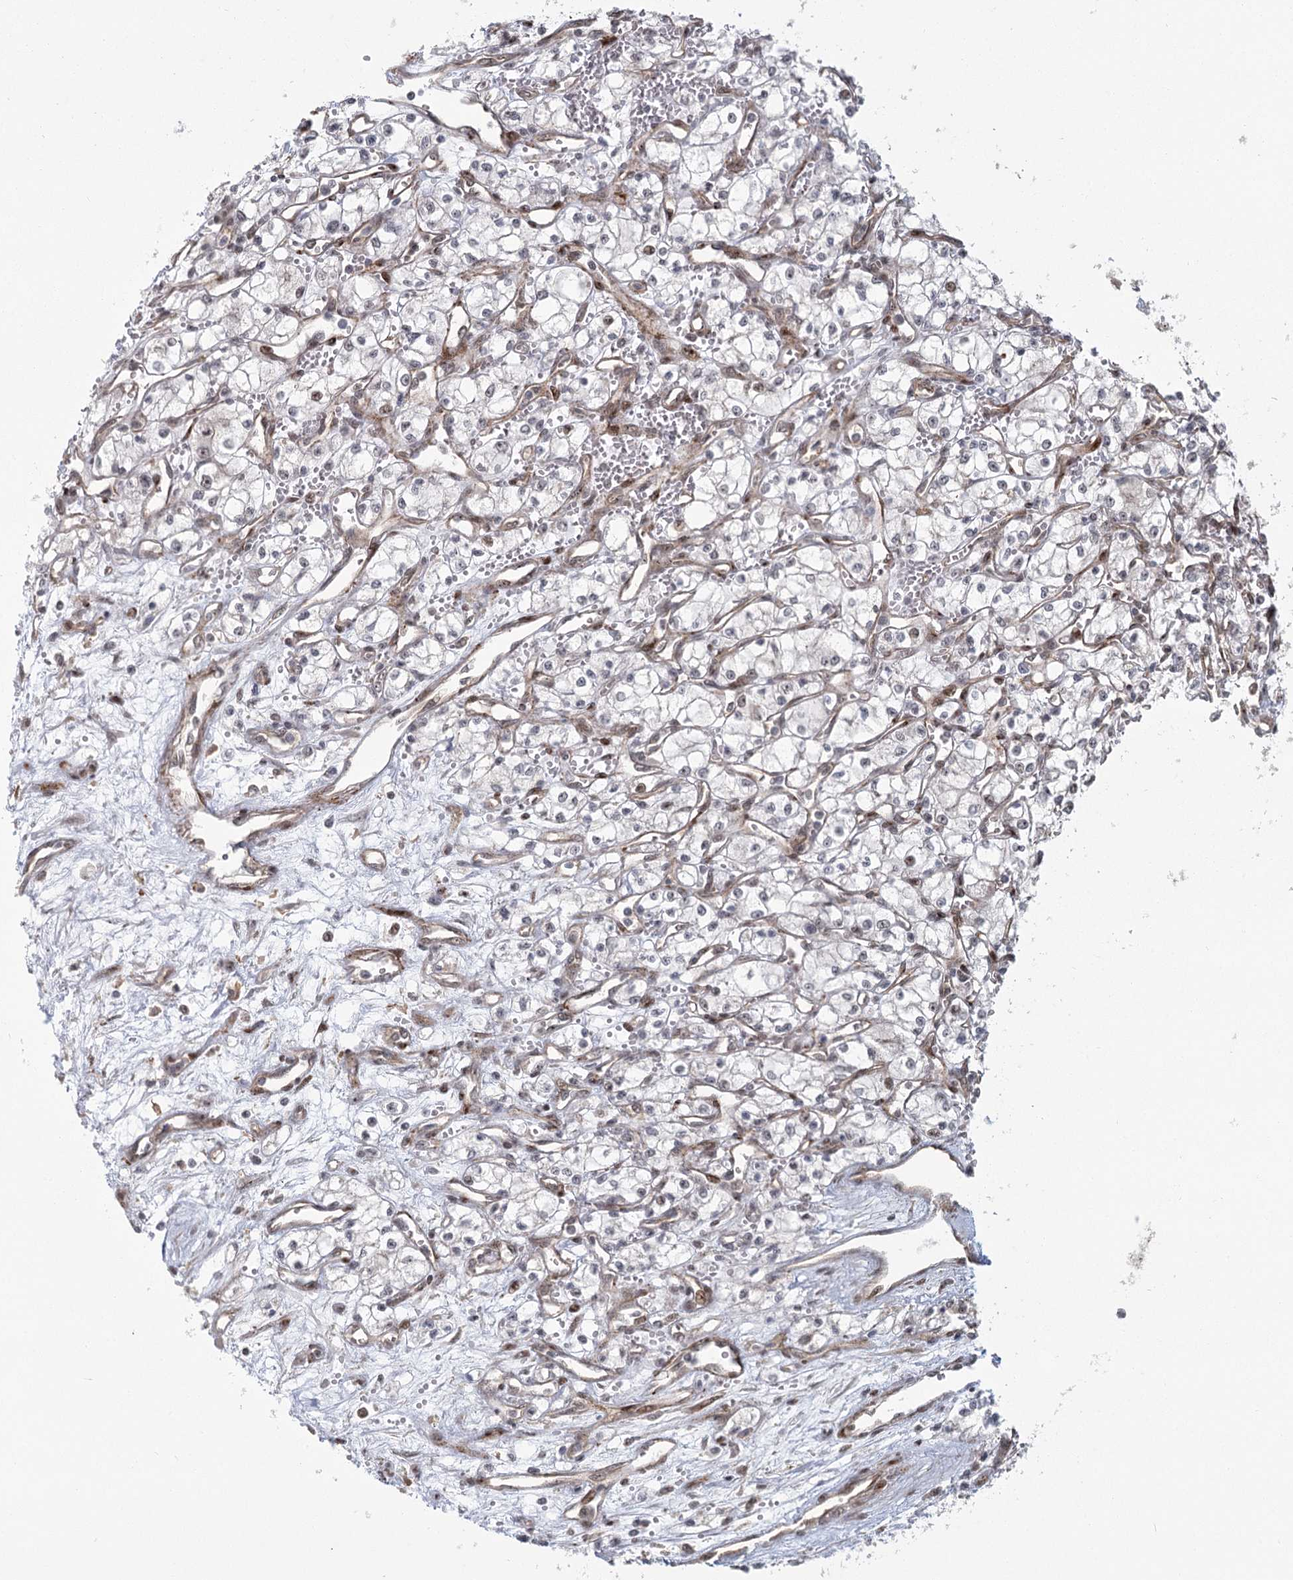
{"staining": {"intensity": "negative", "quantity": "none", "location": "none"}, "tissue": "renal cancer", "cell_type": "Tumor cells", "image_type": "cancer", "snomed": [{"axis": "morphology", "description": "Adenocarcinoma, NOS"}, {"axis": "topography", "description": "Kidney"}], "caption": "Tumor cells show no significant protein staining in renal cancer (adenocarcinoma). (DAB immunohistochemistry (IHC), high magnification).", "gene": "PARM1", "patient": {"sex": "male", "age": 59}}